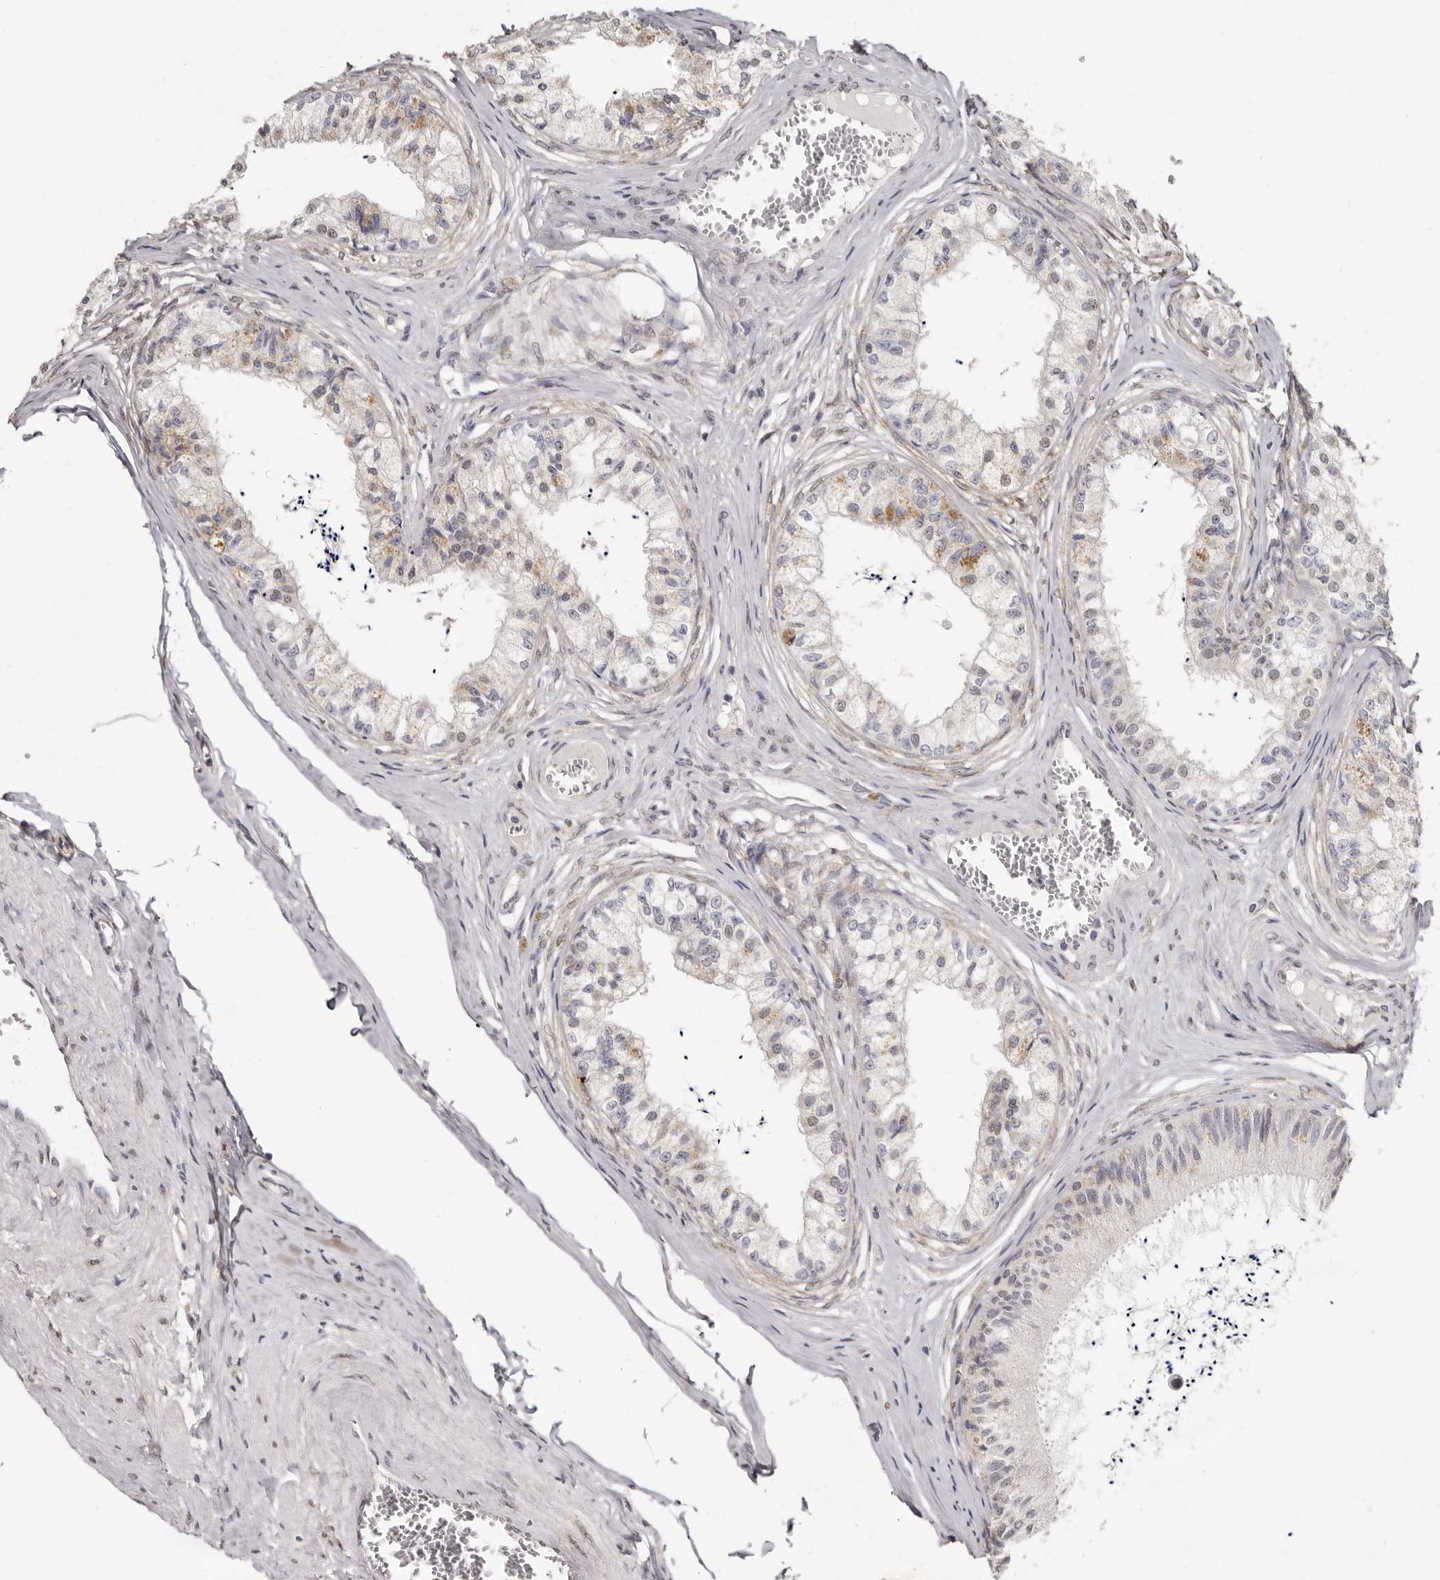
{"staining": {"intensity": "weak", "quantity": "25%-75%", "location": "nuclear"}, "tissue": "epididymis", "cell_type": "Glandular cells", "image_type": "normal", "snomed": [{"axis": "morphology", "description": "Normal tissue, NOS"}, {"axis": "topography", "description": "Epididymis"}], "caption": "Benign epididymis reveals weak nuclear expression in approximately 25%-75% of glandular cells, visualized by immunohistochemistry.", "gene": "LINGO2", "patient": {"sex": "male", "age": 79}}